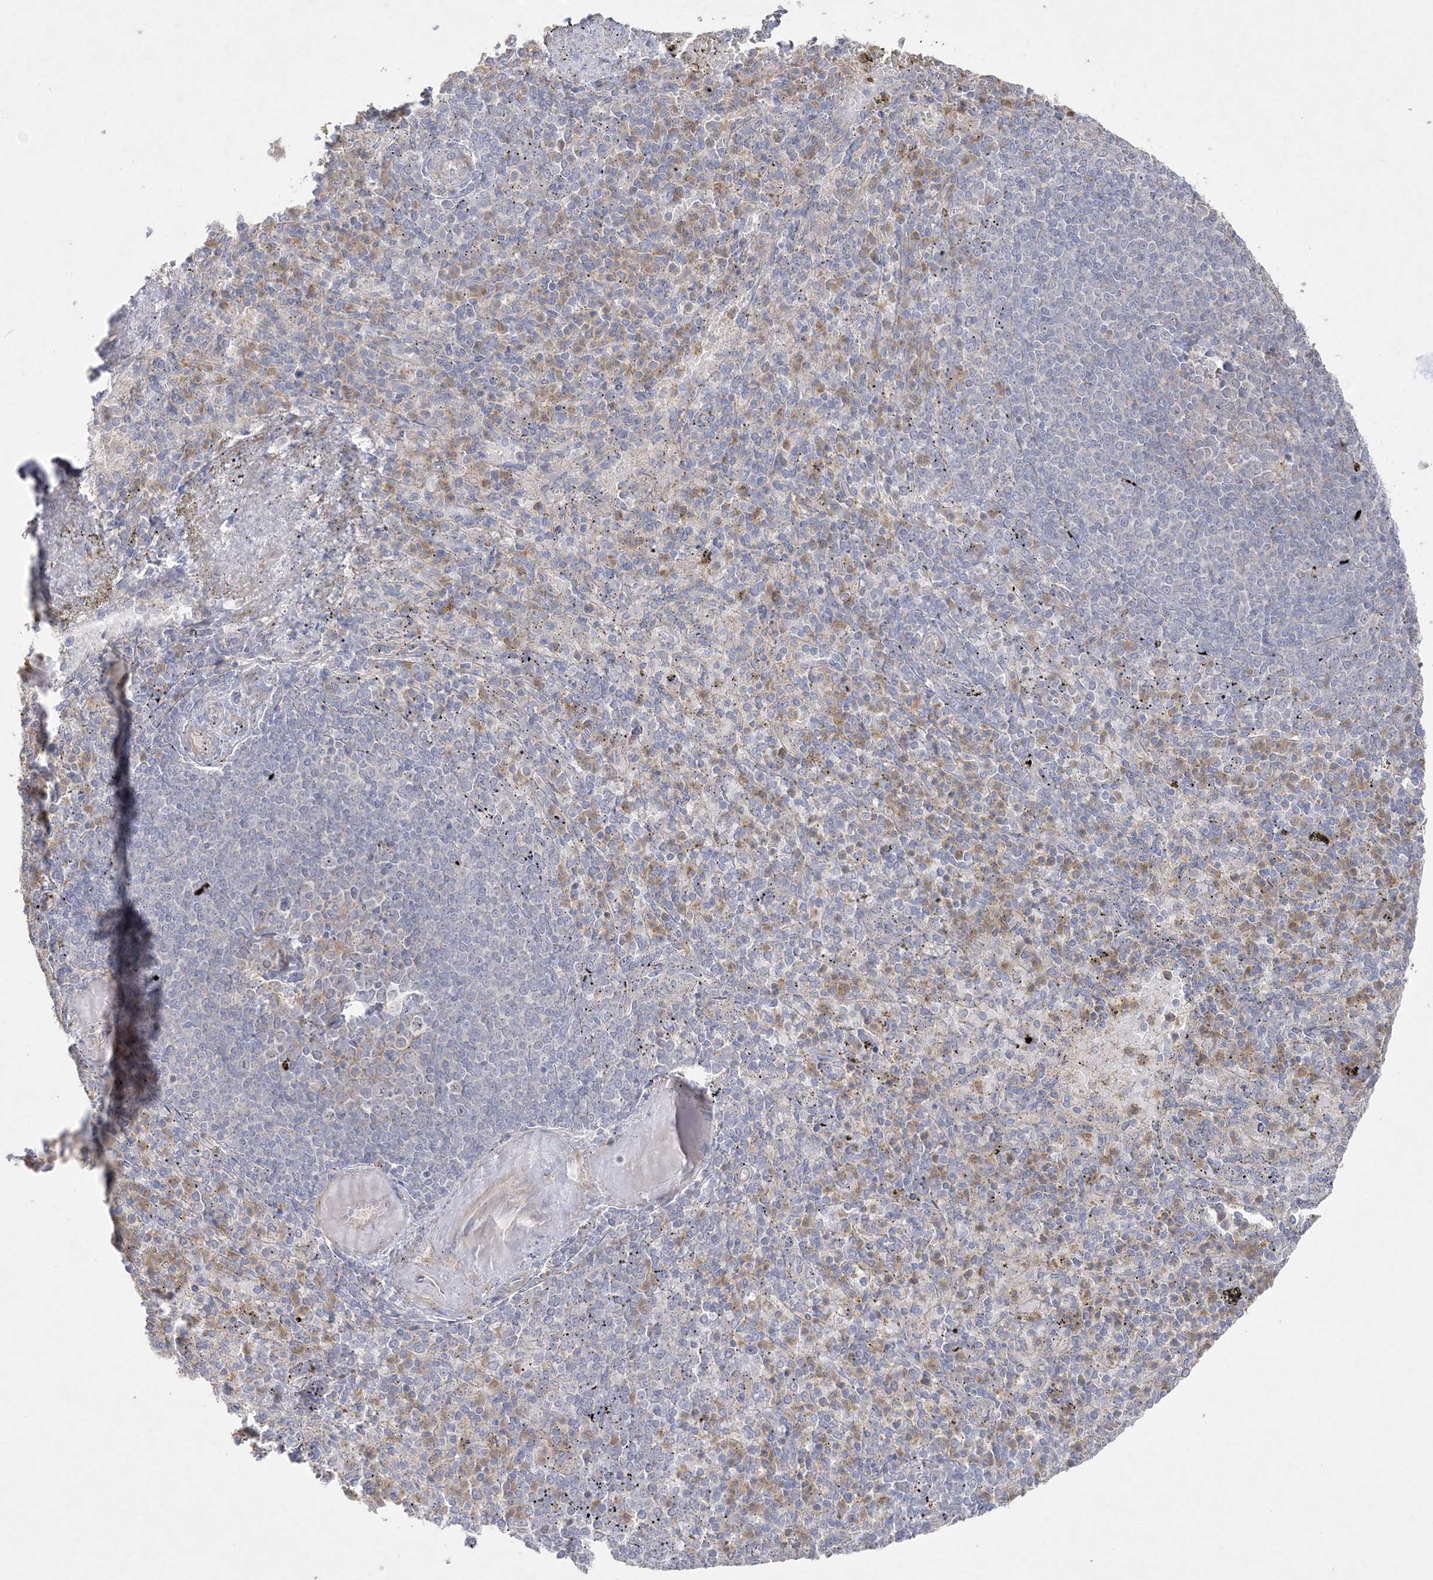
{"staining": {"intensity": "weak", "quantity": "25%-75%", "location": "cytoplasmic/membranous"}, "tissue": "spleen", "cell_type": "Cells in red pulp", "image_type": "normal", "snomed": [{"axis": "morphology", "description": "Normal tissue, NOS"}, {"axis": "topography", "description": "Spleen"}], "caption": "This image exhibits immunohistochemistry (IHC) staining of normal human spleen, with low weak cytoplasmic/membranous staining in approximately 25%-75% of cells in red pulp.", "gene": "SH3BP4", "patient": {"sex": "female", "age": 74}}